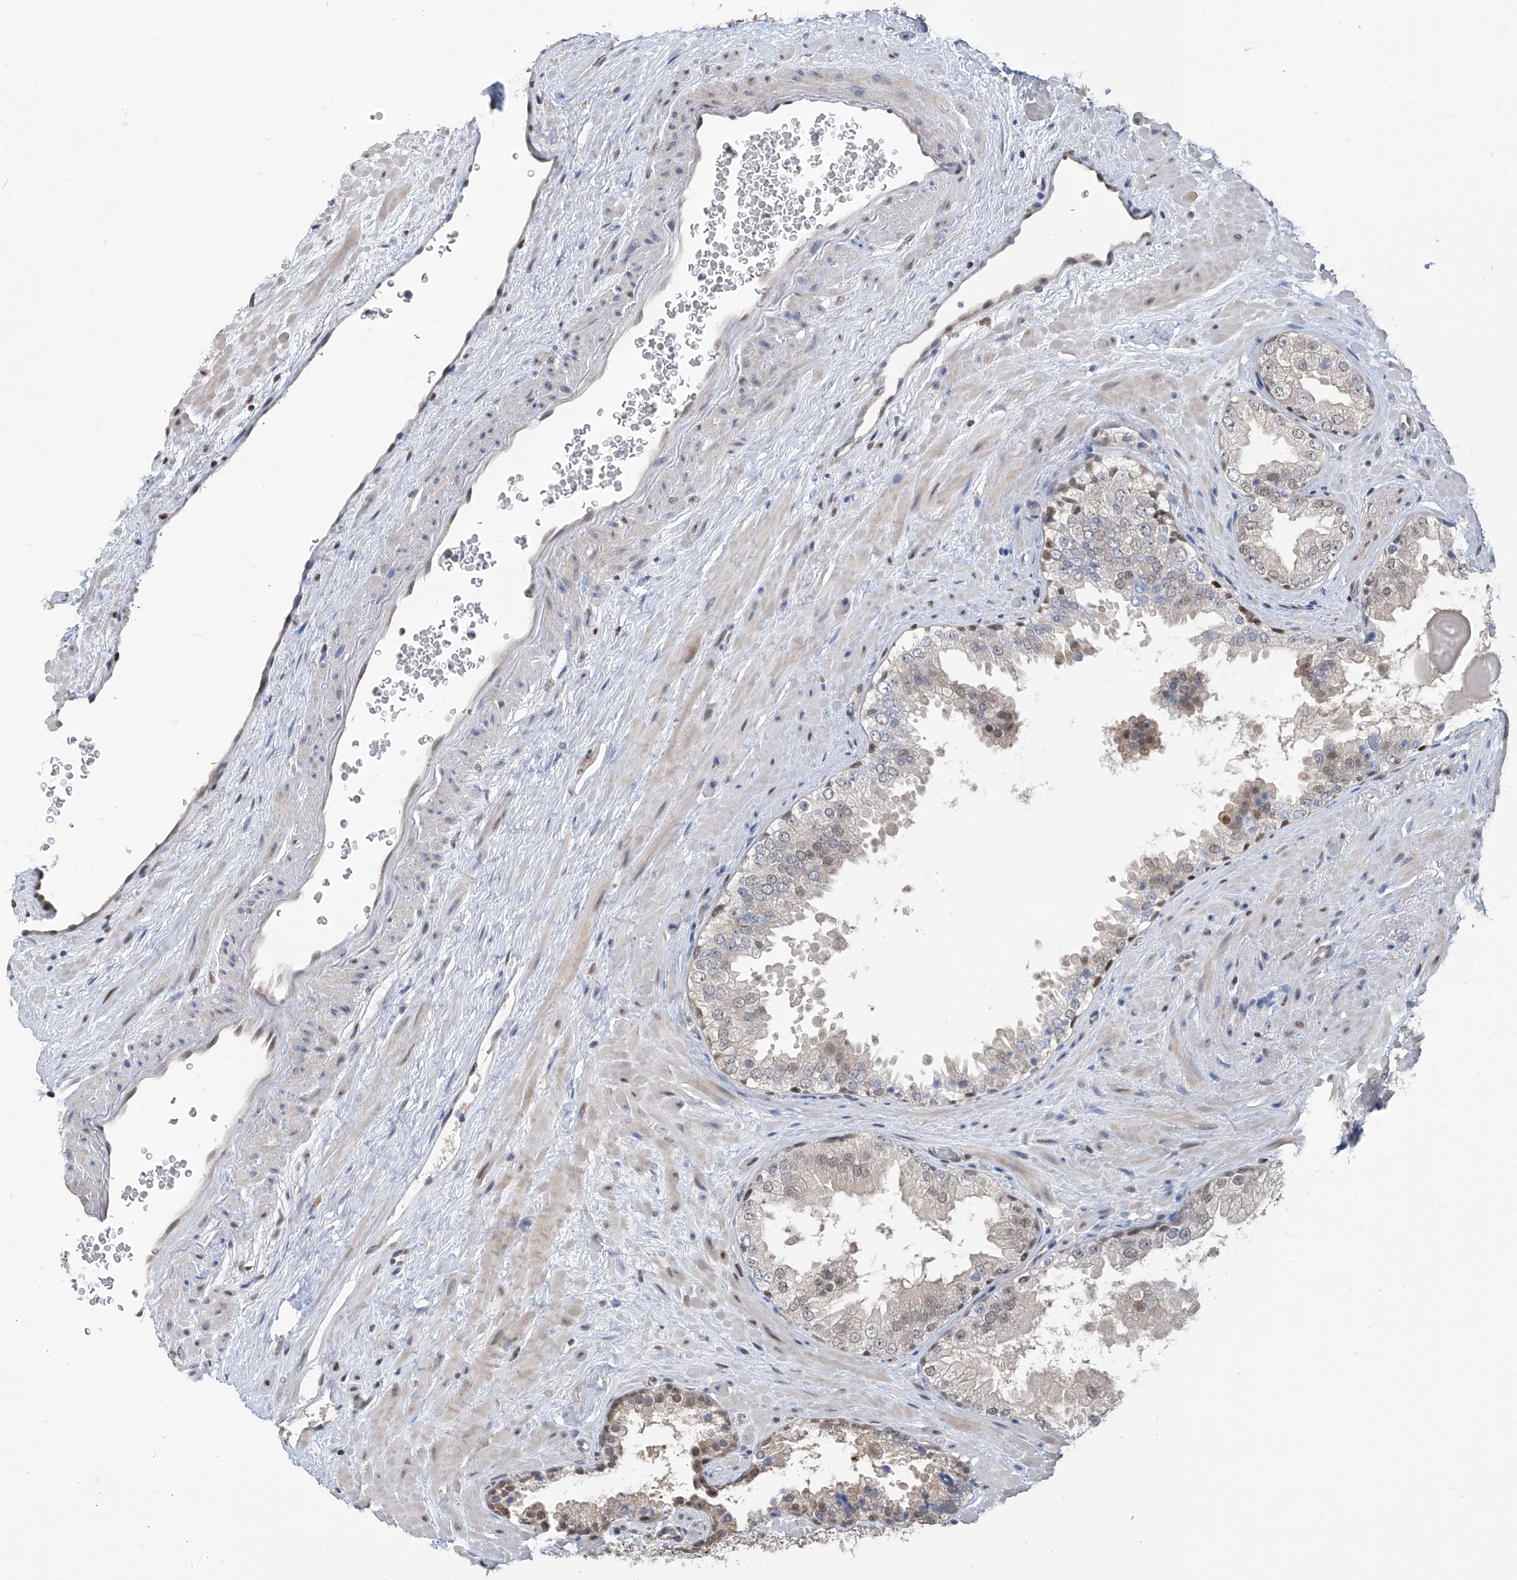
{"staining": {"intensity": "negative", "quantity": "none", "location": "none"}, "tissue": "prostate cancer", "cell_type": "Tumor cells", "image_type": "cancer", "snomed": [{"axis": "morphology", "description": "Adenocarcinoma, High grade"}, {"axis": "topography", "description": "Prostate"}], "caption": "A high-resolution image shows immunohistochemistry (IHC) staining of high-grade adenocarcinoma (prostate), which exhibits no significant staining in tumor cells.", "gene": "PMM1", "patient": {"sex": "male", "age": 64}}